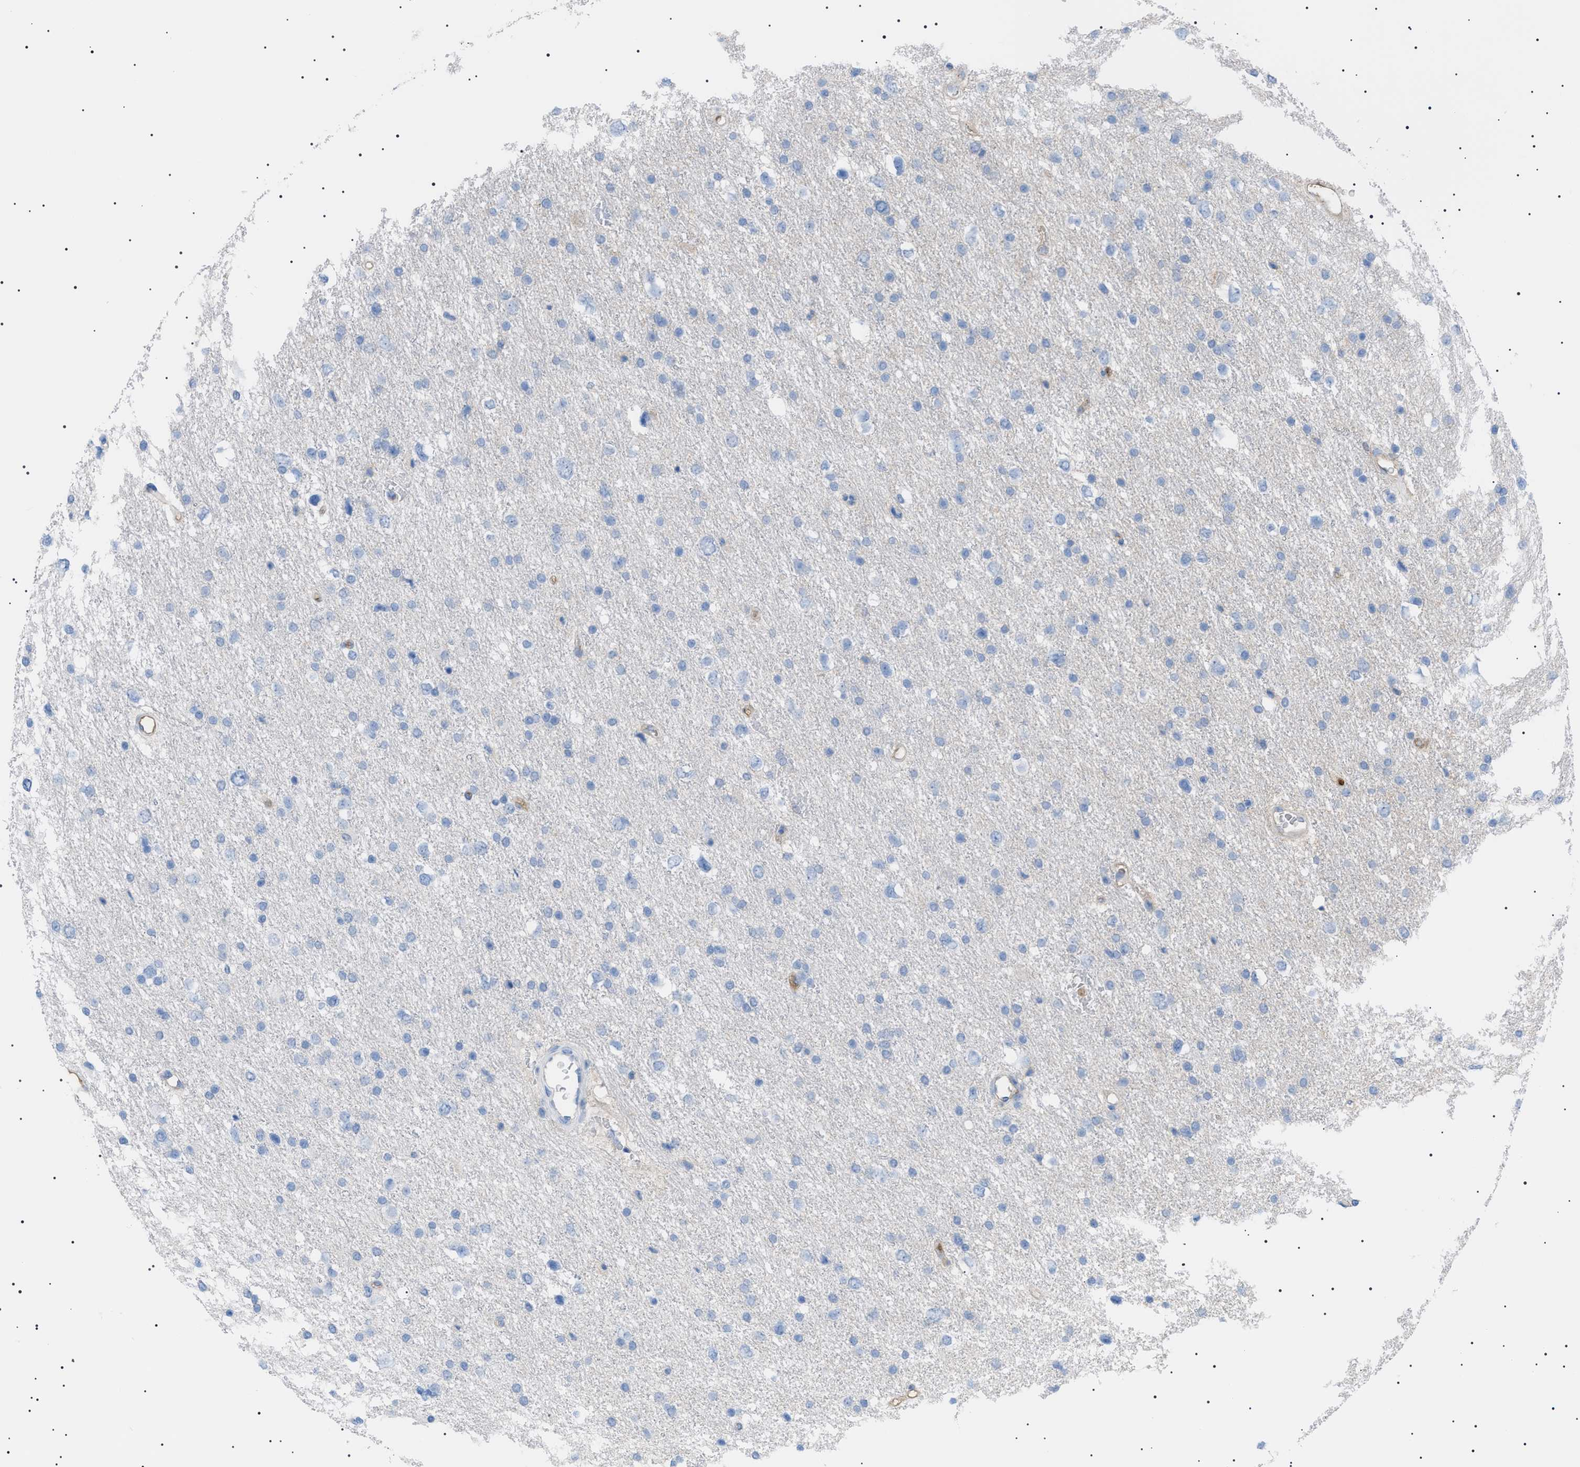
{"staining": {"intensity": "negative", "quantity": "none", "location": "none"}, "tissue": "glioma", "cell_type": "Tumor cells", "image_type": "cancer", "snomed": [{"axis": "morphology", "description": "Glioma, malignant, Low grade"}, {"axis": "topography", "description": "Brain"}], "caption": "This is an IHC micrograph of human glioma. There is no positivity in tumor cells.", "gene": "LPA", "patient": {"sex": "female", "age": 37}}